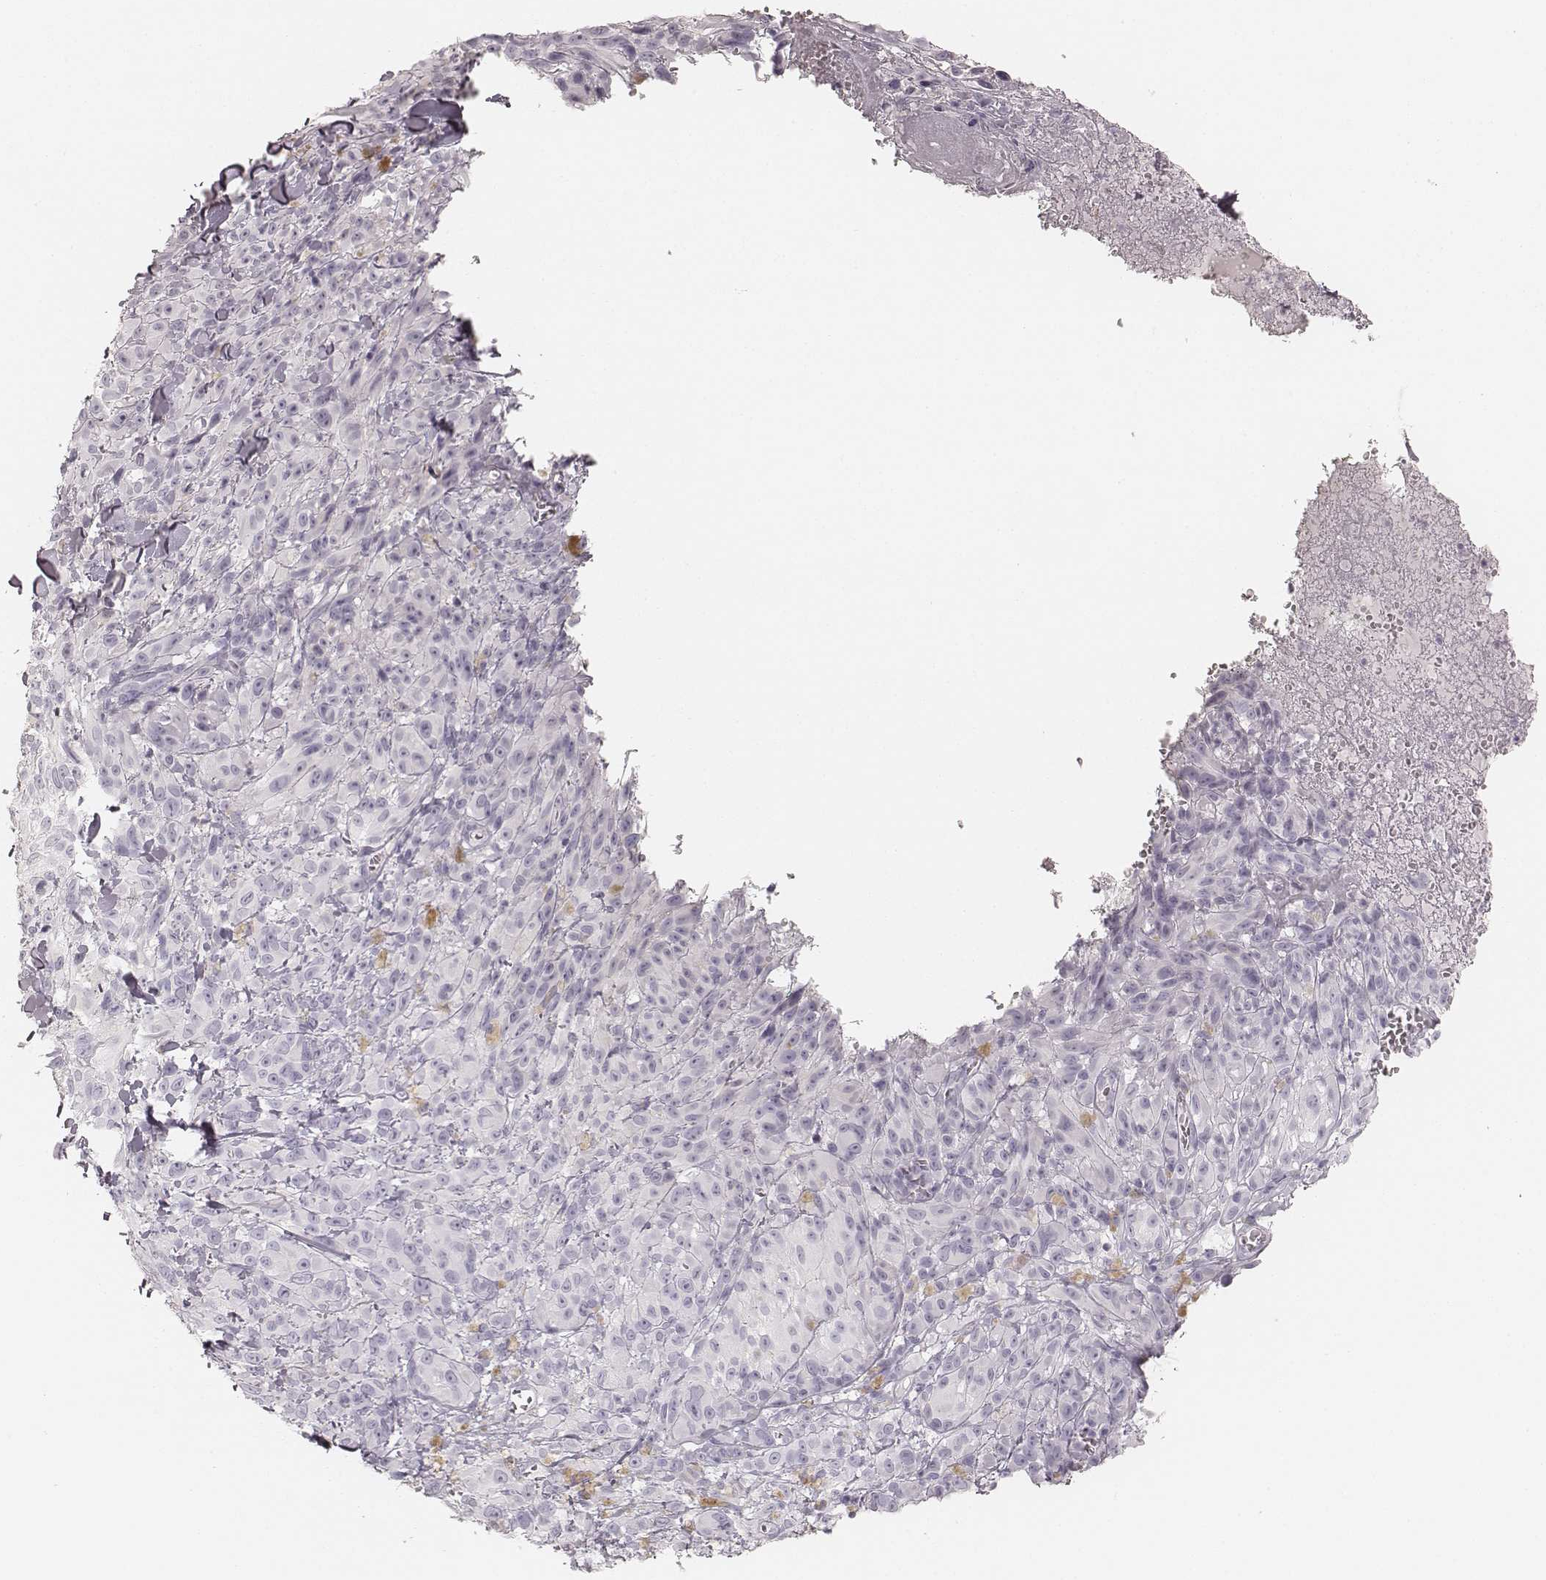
{"staining": {"intensity": "negative", "quantity": "none", "location": "none"}, "tissue": "melanoma", "cell_type": "Tumor cells", "image_type": "cancer", "snomed": [{"axis": "morphology", "description": "Malignant melanoma, NOS"}, {"axis": "topography", "description": "Skin"}], "caption": "High magnification brightfield microscopy of malignant melanoma stained with DAB (3,3'-diaminobenzidine) (brown) and counterstained with hematoxylin (blue): tumor cells show no significant expression.", "gene": "KRT82", "patient": {"sex": "male", "age": 83}}